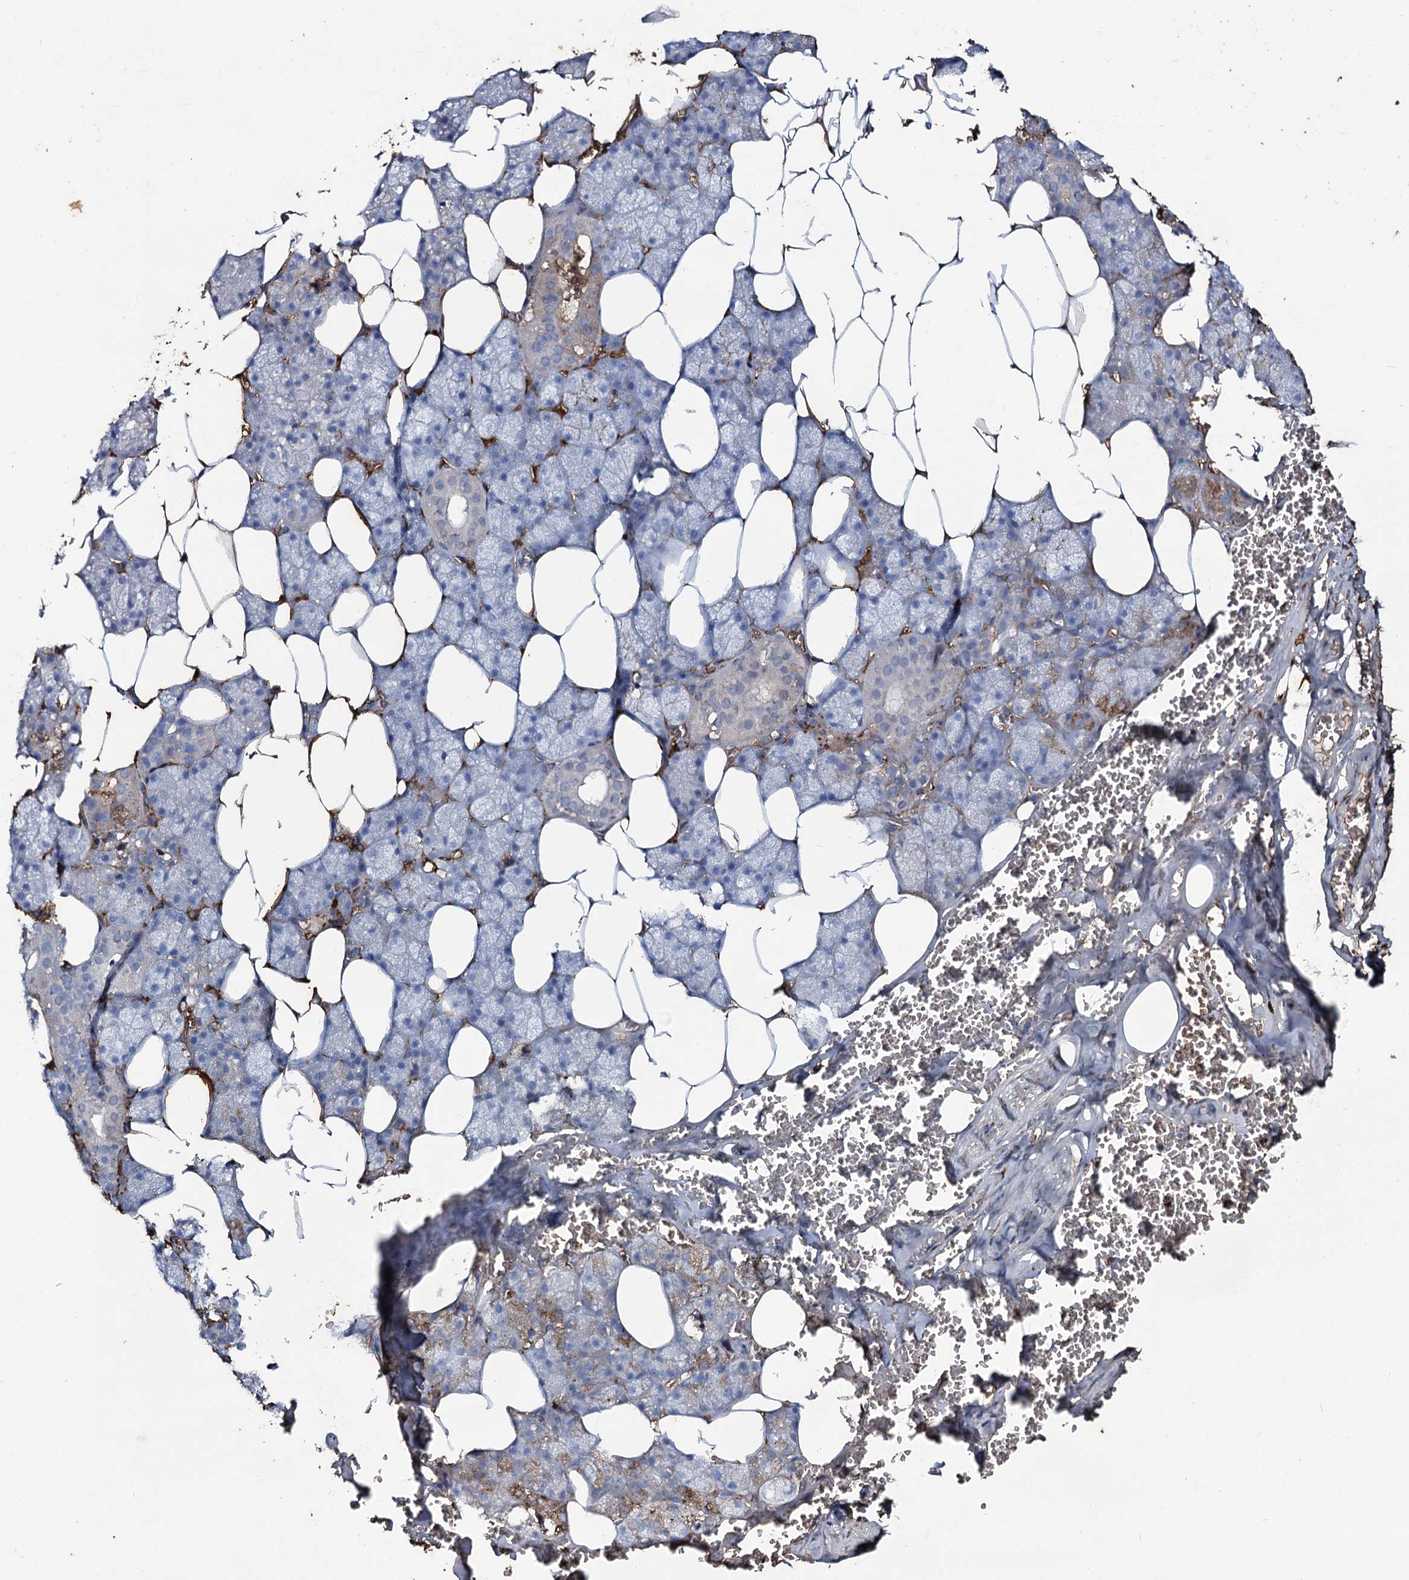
{"staining": {"intensity": "moderate", "quantity": "<25%", "location": "cytoplasmic/membranous"}, "tissue": "salivary gland", "cell_type": "Glandular cells", "image_type": "normal", "snomed": [{"axis": "morphology", "description": "Normal tissue, NOS"}, {"axis": "topography", "description": "Salivary gland"}], "caption": "Protein staining by immunohistochemistry (IHC) displays moderate cytoplasmic/membranous expression in about <25% of glandular cells in benign salivary gland.", "gene": "EDN1", "patient": {"sex": "male", "age": 62}}